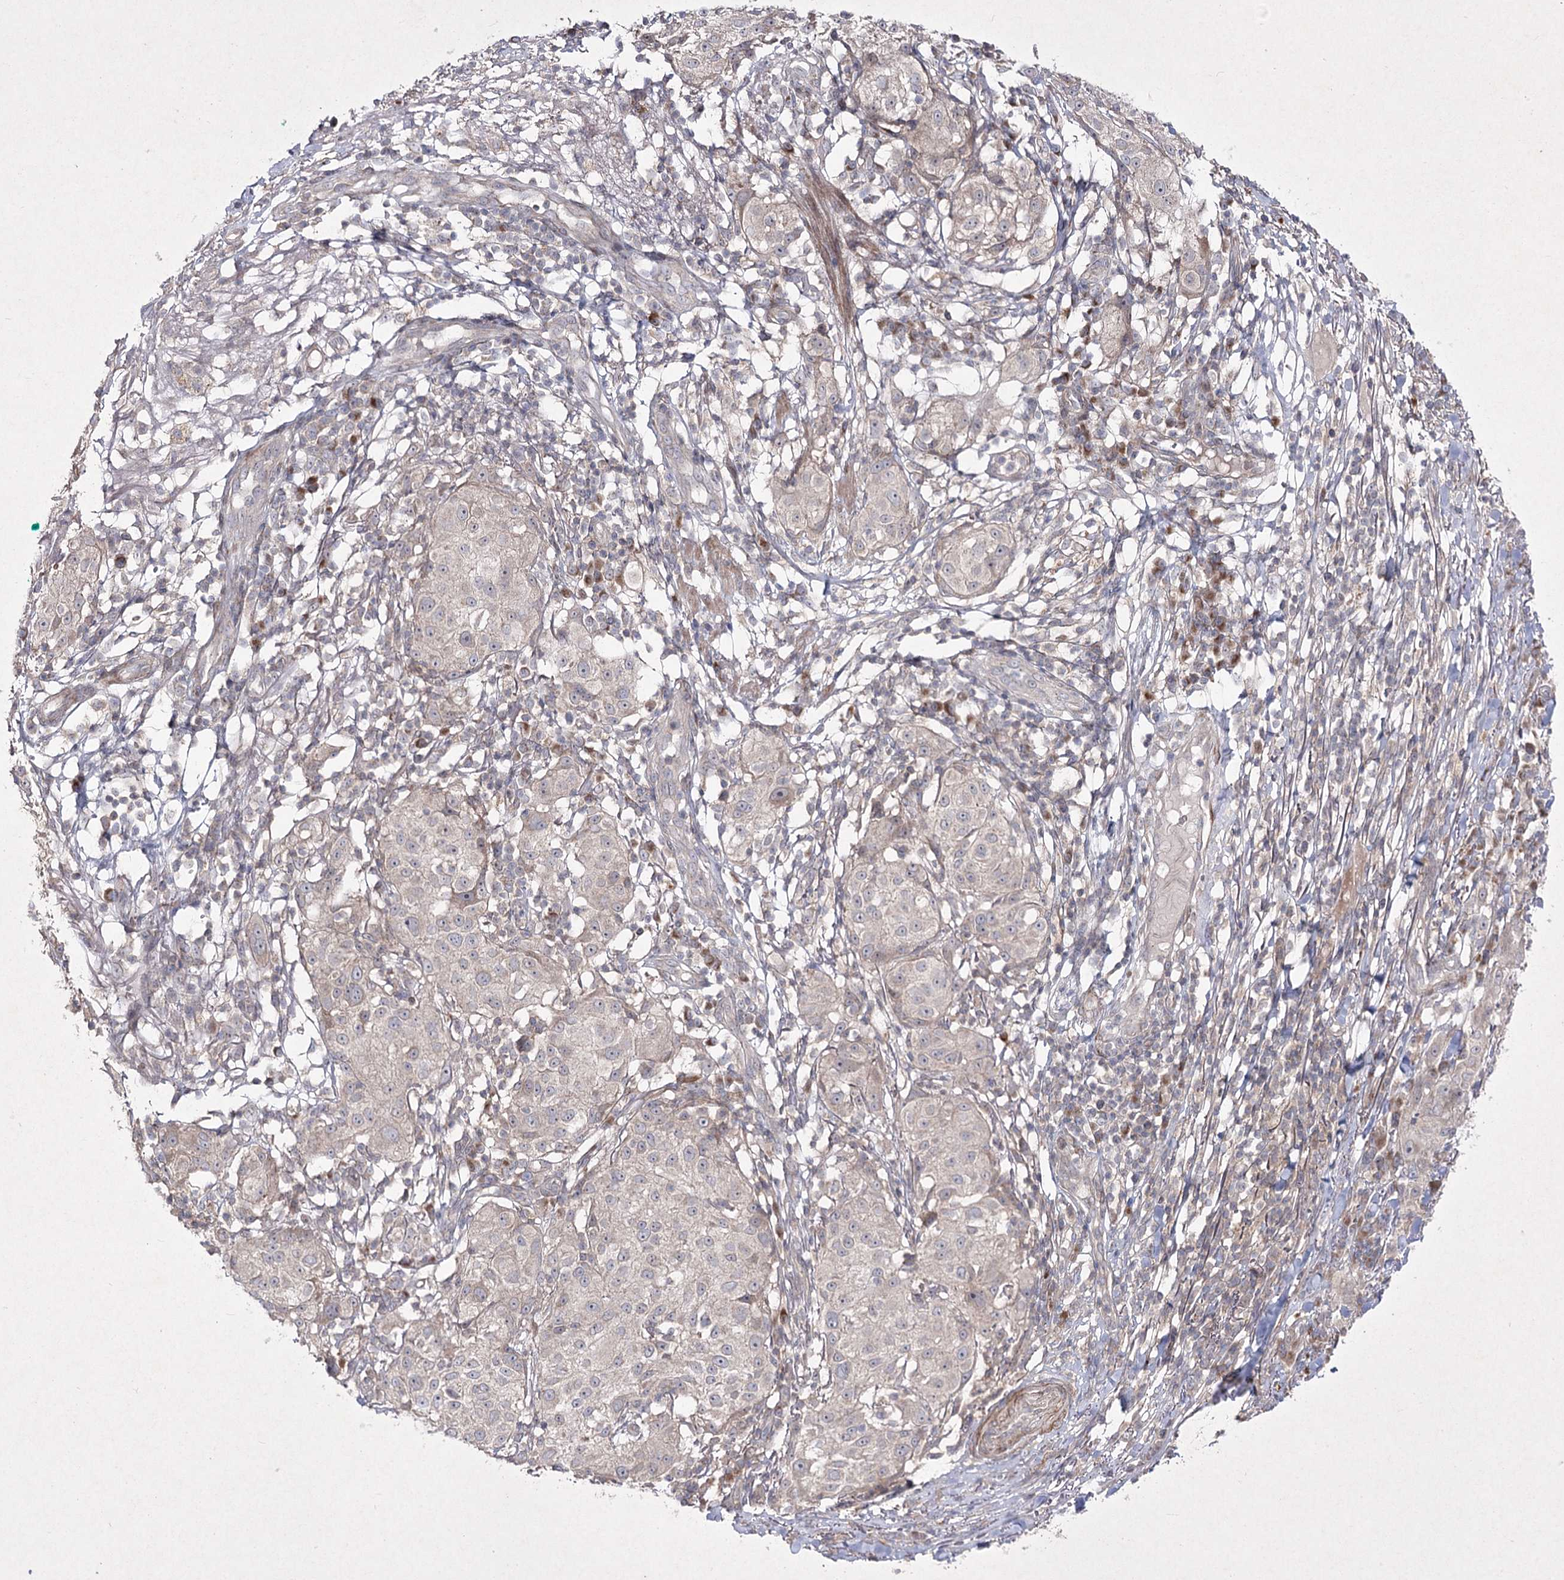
{"staining": {"intensity": "negative", "quantity": "none", "location": "none"}, "tissue": "melanoma", "cell_type": "Tumor cells", "image_type": "cancer", "snomed": [{"axis": "morphology", "description": "Necrosis, NOS"}, {"axis": "morphology", "description": "Malignant melanoma, NOS"}, {"axis": "topography", "description": "Skin"}], "caption": "The photomicrograph reveals no significant staining in tumor cells of malignant melanoma.", "gene": "CIB2", "patient": {"sex": "female", "age": 87}}